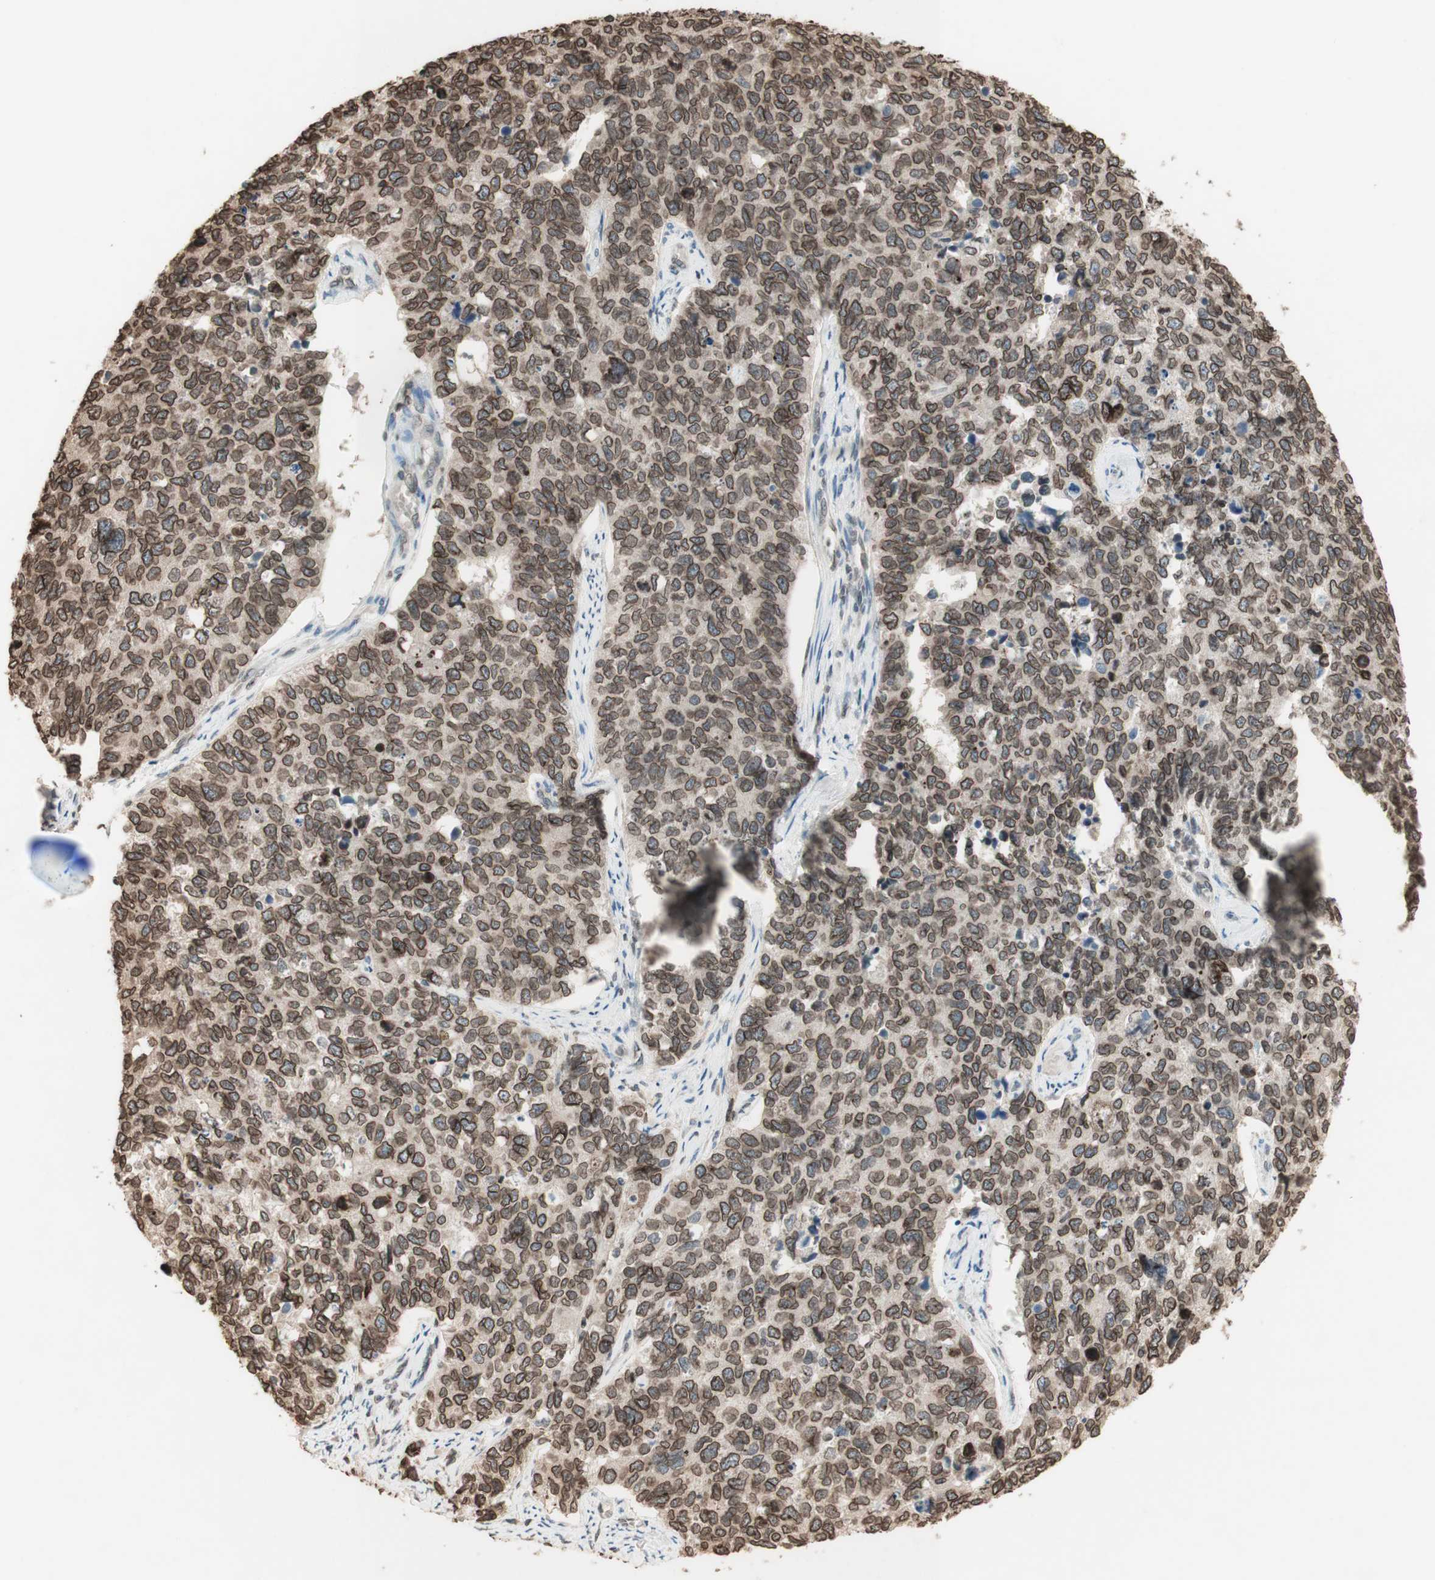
{"staining": {"intensity": "moderate", "quantity": ">75%", "location": "cytoplasmic/membranous,nuclear"}, "tissue": "cervical cancer", "cell_type": "Tumor cells", "image_type": "cancer", "snomed": [{"axis": "morphology", "description": "Squamous cell carcinoma, NOS"}, {"axis": "topography", "description": "Cervix"}], "caption": "Cervical cancer stained with a brown dye displays moderate cytoplasmic/membranous and nuclear positive positivity in about >75% of tumor cells.", "gene": "TMPO", "patient": {"sex": "female", "age": 63}}